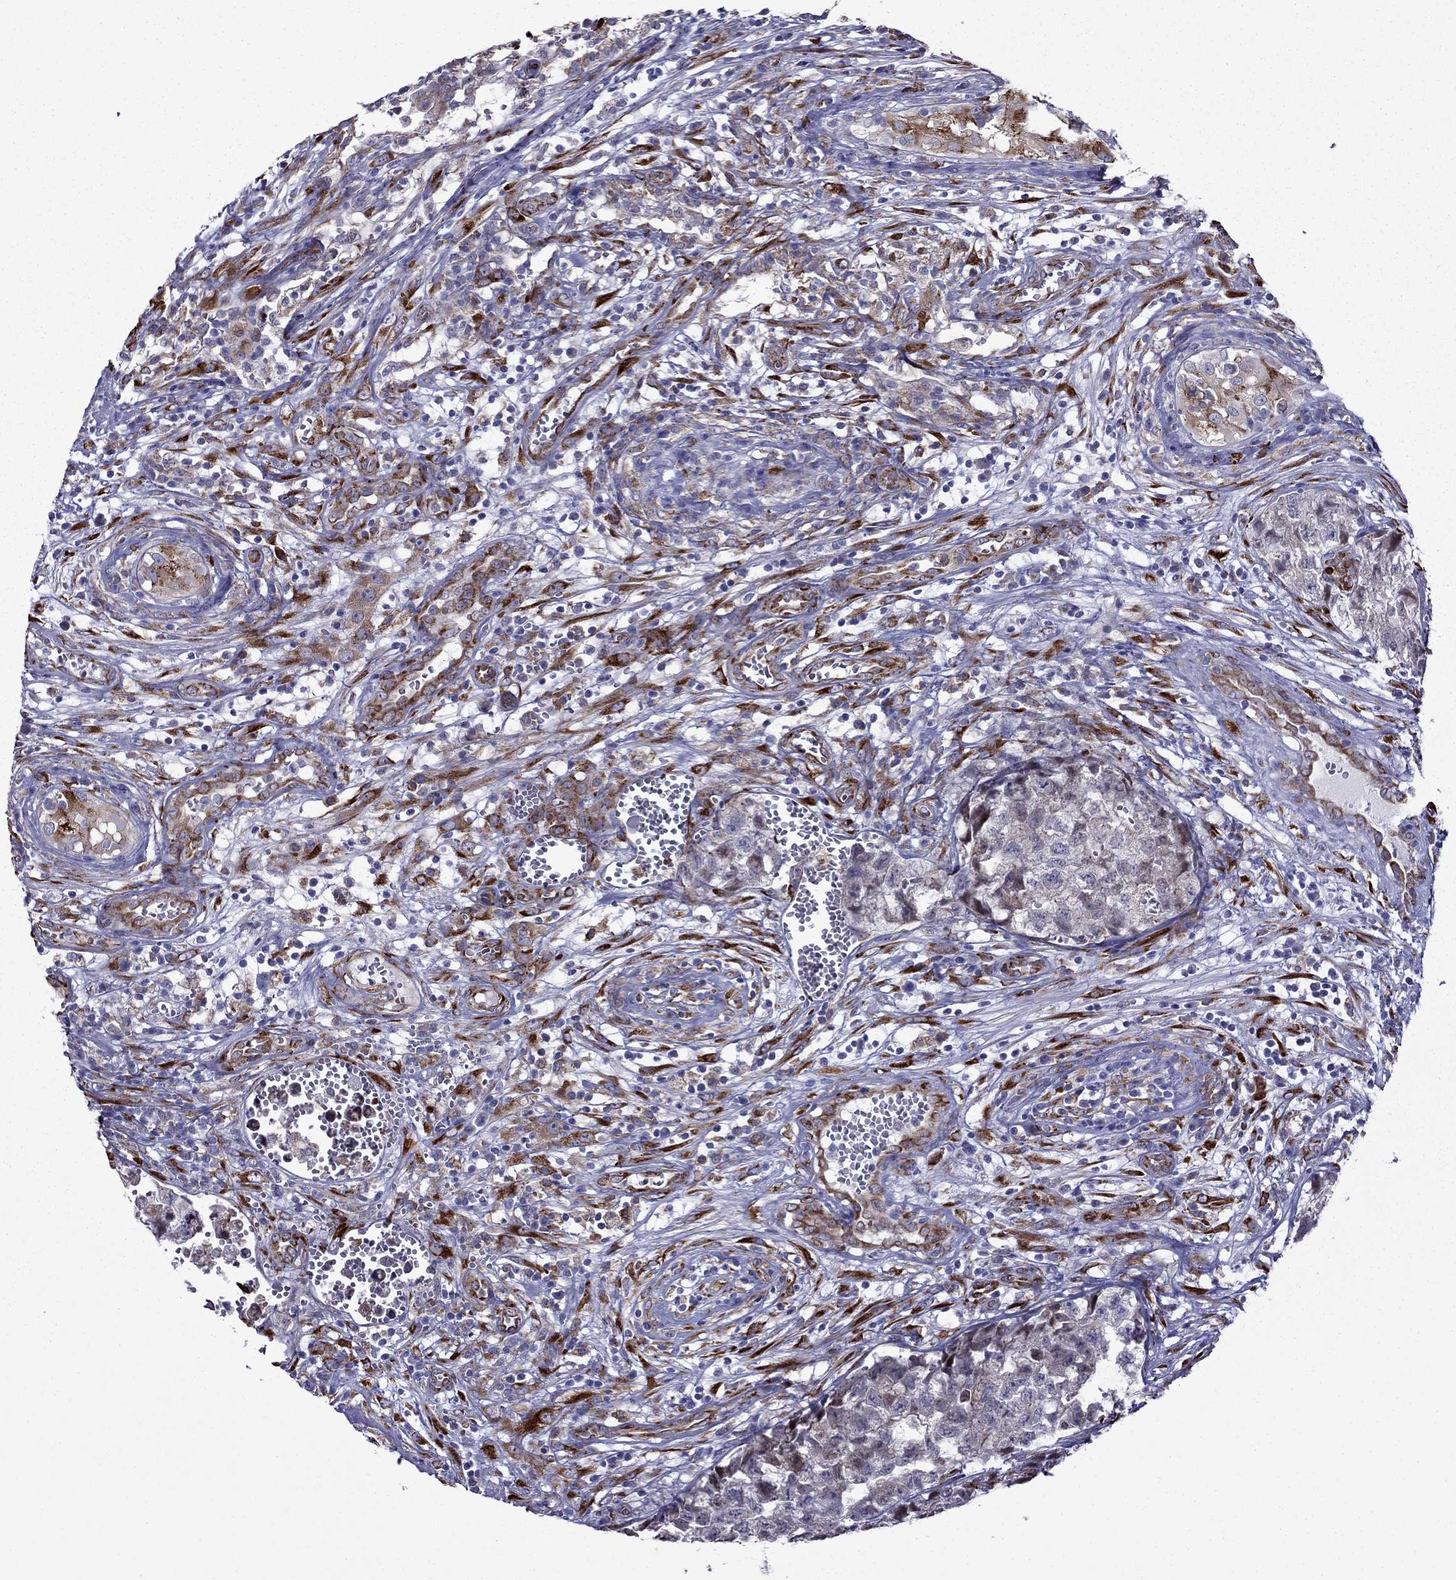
{"staining": {"intensity": "moderate", "quantity": "25%-75%", "location": "cytoplasmic/membranous"}, "tissue": "testis cancer", "cell_type": "Tumor cells", "image_type": "cancer", "snomed": [{"axis": "morphology", "description": "Seminoma, NOS"}, {"axis": "morphology", "description": "Carcinoma, Embryonal, NOS"}, {"axis": "topography", "description": "Testis"}], "caption": "Immunohistochemistry (IHC) histopathology image of neoplastic tissue: human testis cancer stained using immunohistochemistry (IHC) exhibits medium levels of moderate protein expression localized specifically in the cytoplasmic/membranous of tumor cells, appearing as a cytoplasmic/membranous brown color.", "gene": "IKBIP", "patient": {"sex": "male", "age": 22}}